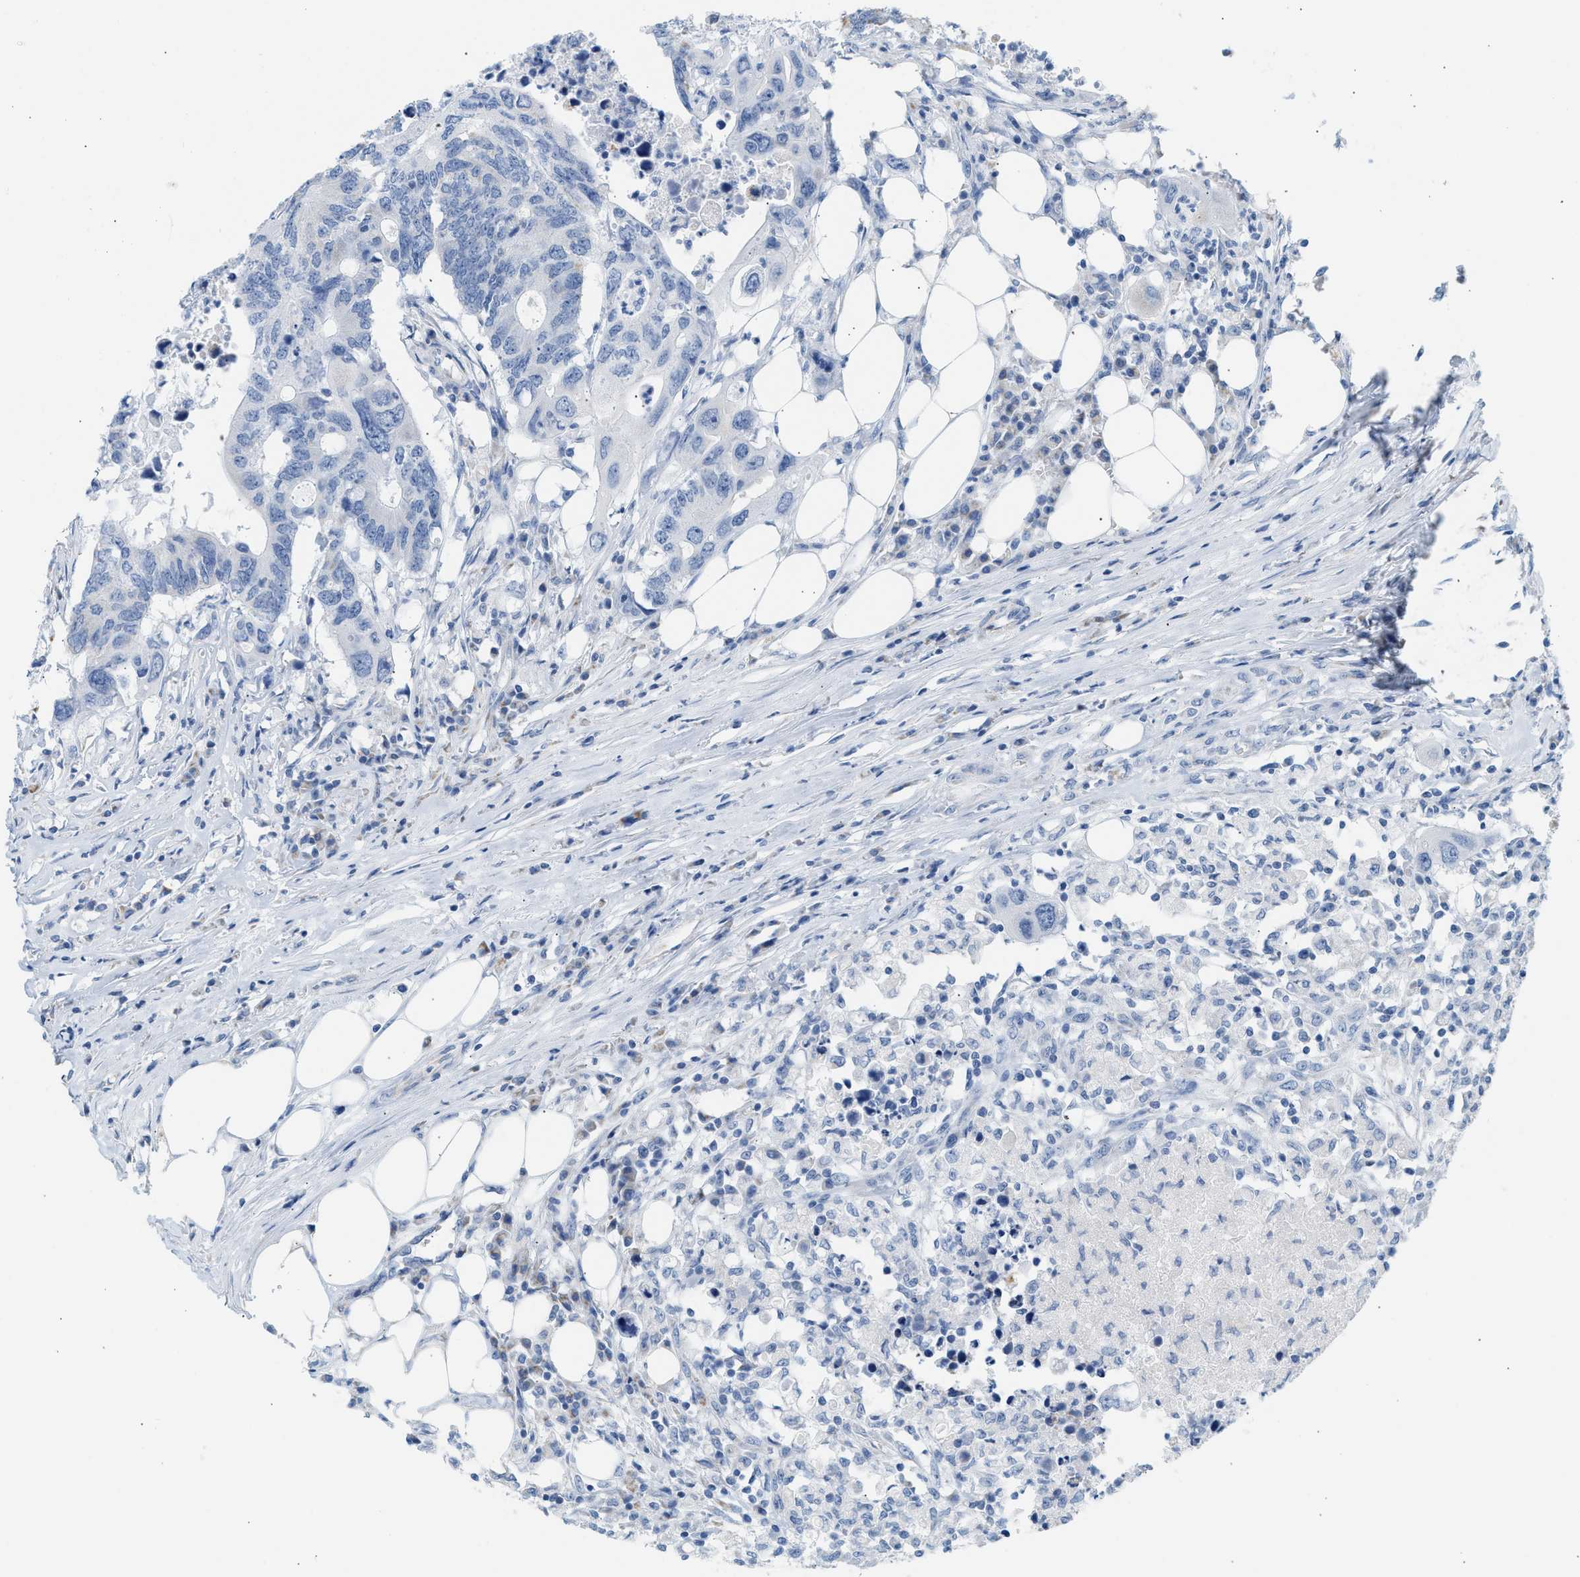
{"staining": {"intensity": "negative", "quantity": "none", "location": "none"}, "tissue": "colorectal cancer", "cell_type": "Tumor cells", "image_type": "cancer", "snomed": [{"axis": "morphology", "description": "Adenocarcinoma, NOS"}, {"axis": "topography", "description": "Colon"}], "caption": "Micrograph shows no protein positivity in tumor cells of adenocarcinoma (colorectal) tissue.", "gene": "NDUFS8", "patient": {"sex": "male", "age": 71}}